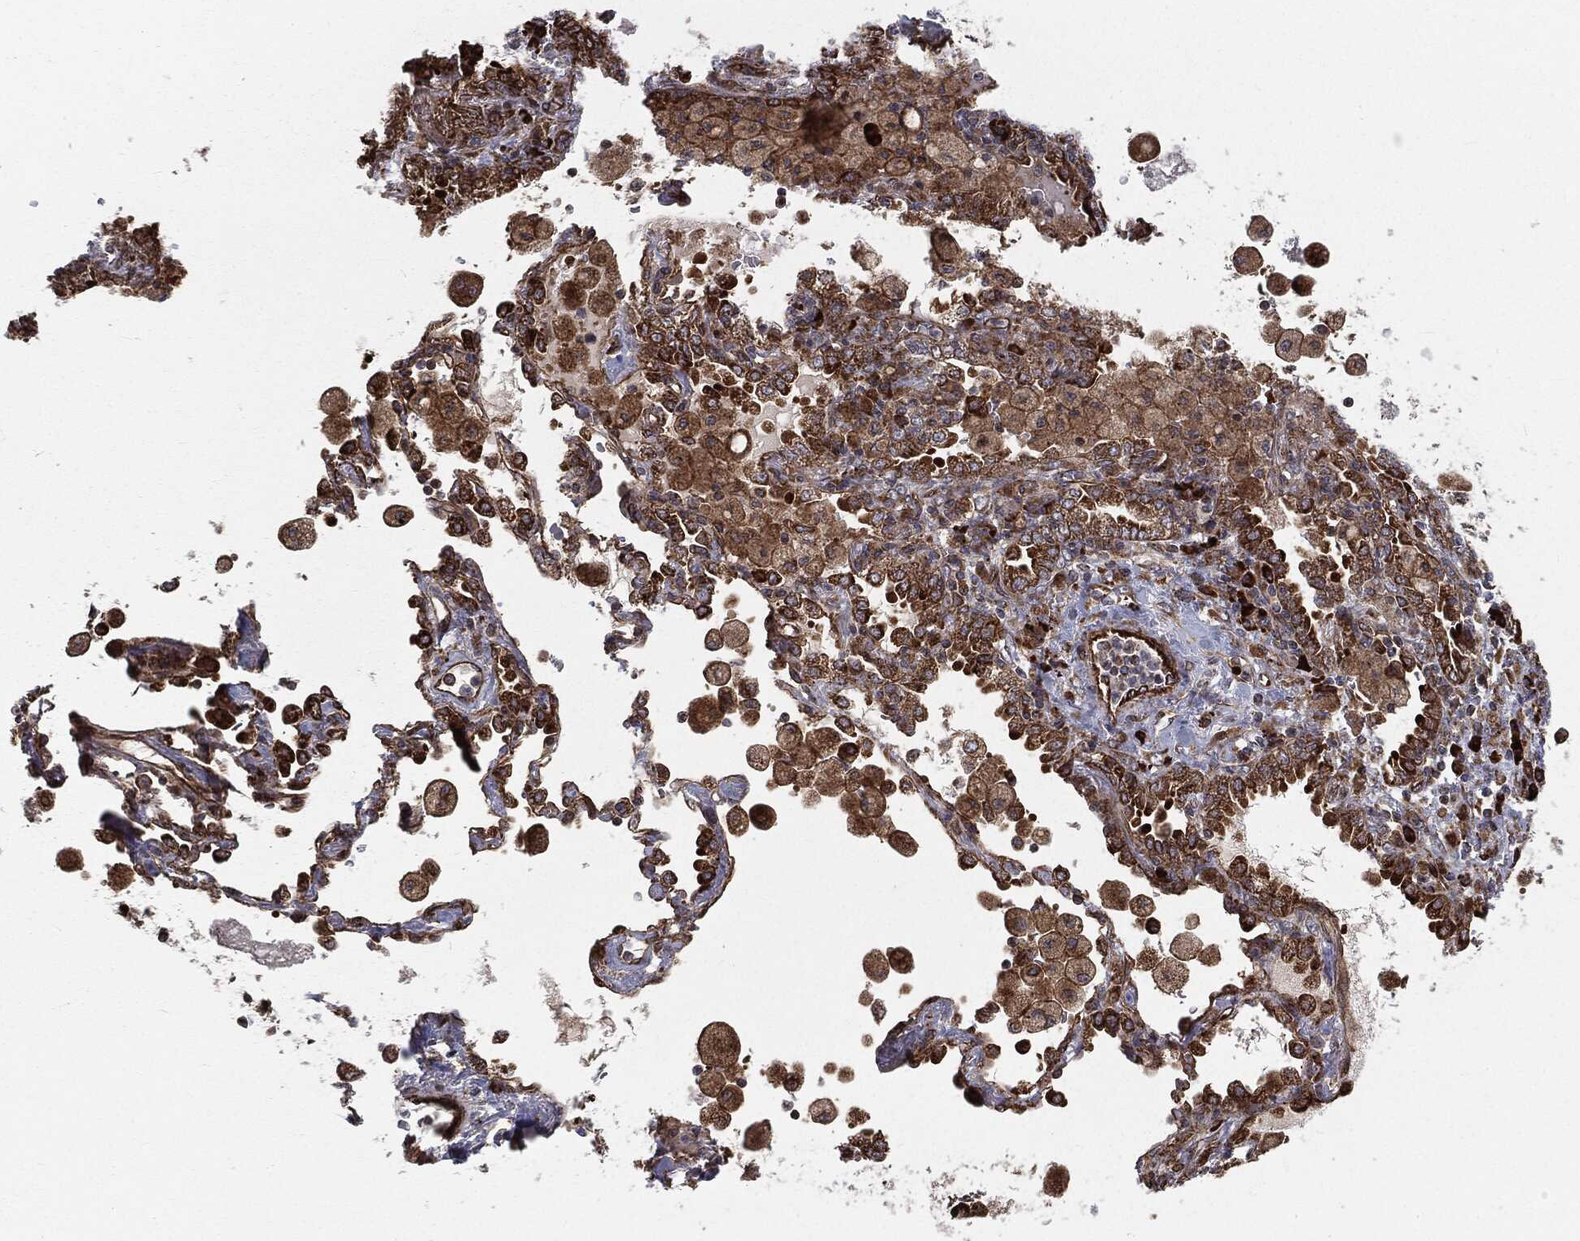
{"staining": {"intensity": "moderate", "quantity": ">75%", "location": "cytoplasmic/membranous"}, "tissue": "lung cancer", "cell_type": "Tumor cells", "image_type": "cancer", "snomed": [{"axis": "morphology", "description": "Adenocarcinoma, NOS"}, {"axis": "topography", "description": "Lung"}], "caption": "Brown immunohistochemical staining in adenocarcinoma (lung) demonstrates moderate cytoplasmic/membranous positivity in about >75% of tumor cells.", "gene": "CYLD", "patient": {"sex": "female", "age": 61}}